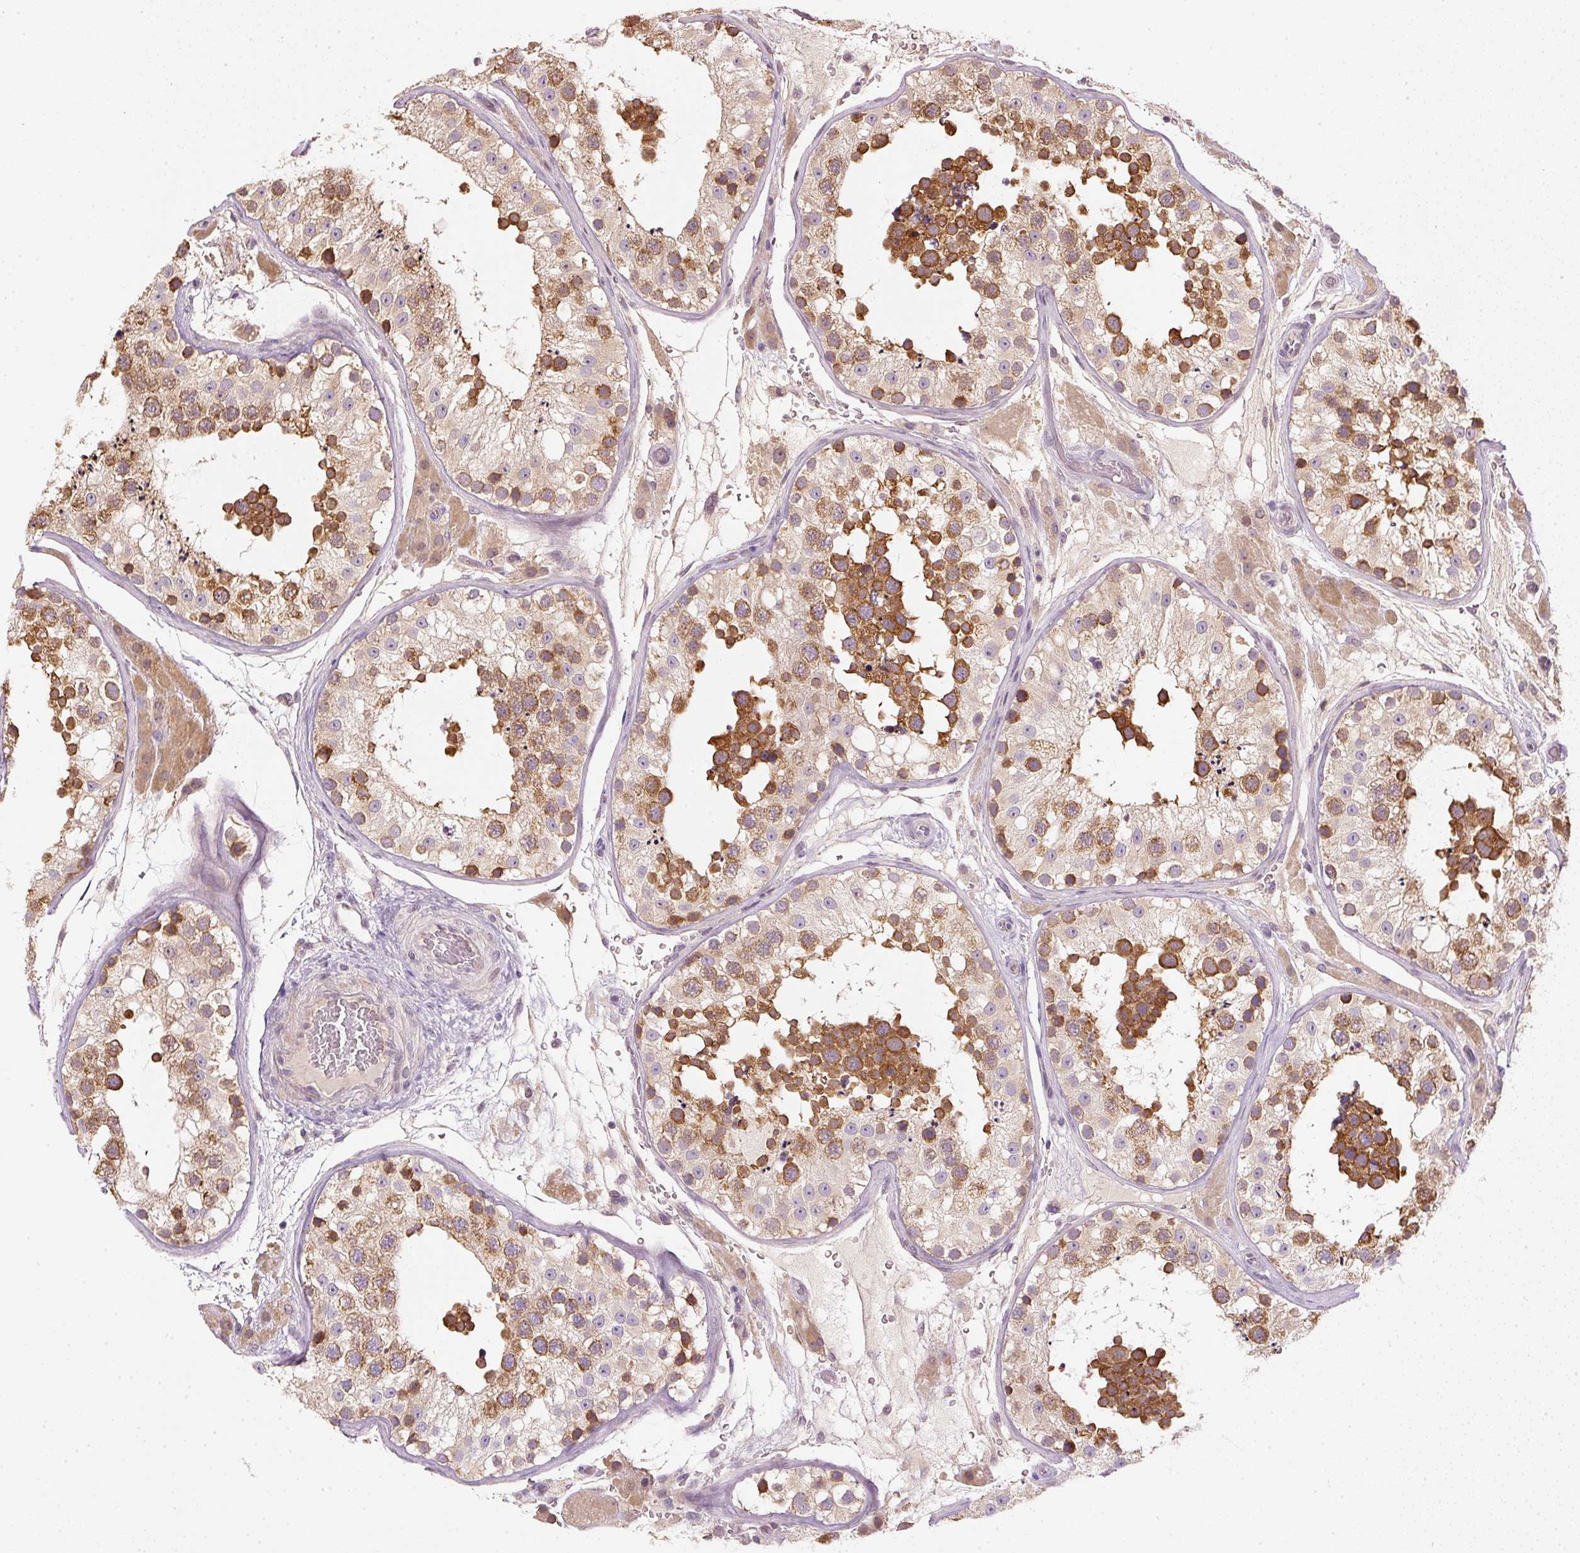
{"staining": {"intensity": "strong", "quantity": "25%-75%", "location": "cytoplasmic/membranous"}, "tissue": "testis", "cell_type": "Cells in seminiferous ducts", "image_type": "normal", "snomed": [{"axis": "morphology", "description": "Normal tissue, NOS"}, {"axis": "topography", "description": "Testis"}], "caption": "A high-resolution image shows immunohistochemistry (IHC) staining of normal testis, which displays strong cytoplasmic/membranous positivity in approximately 25%-75% of cells in seminiferous ducts.", "gene": "CTTNBP2", "patient": {"sex": "male", "age": 26}}